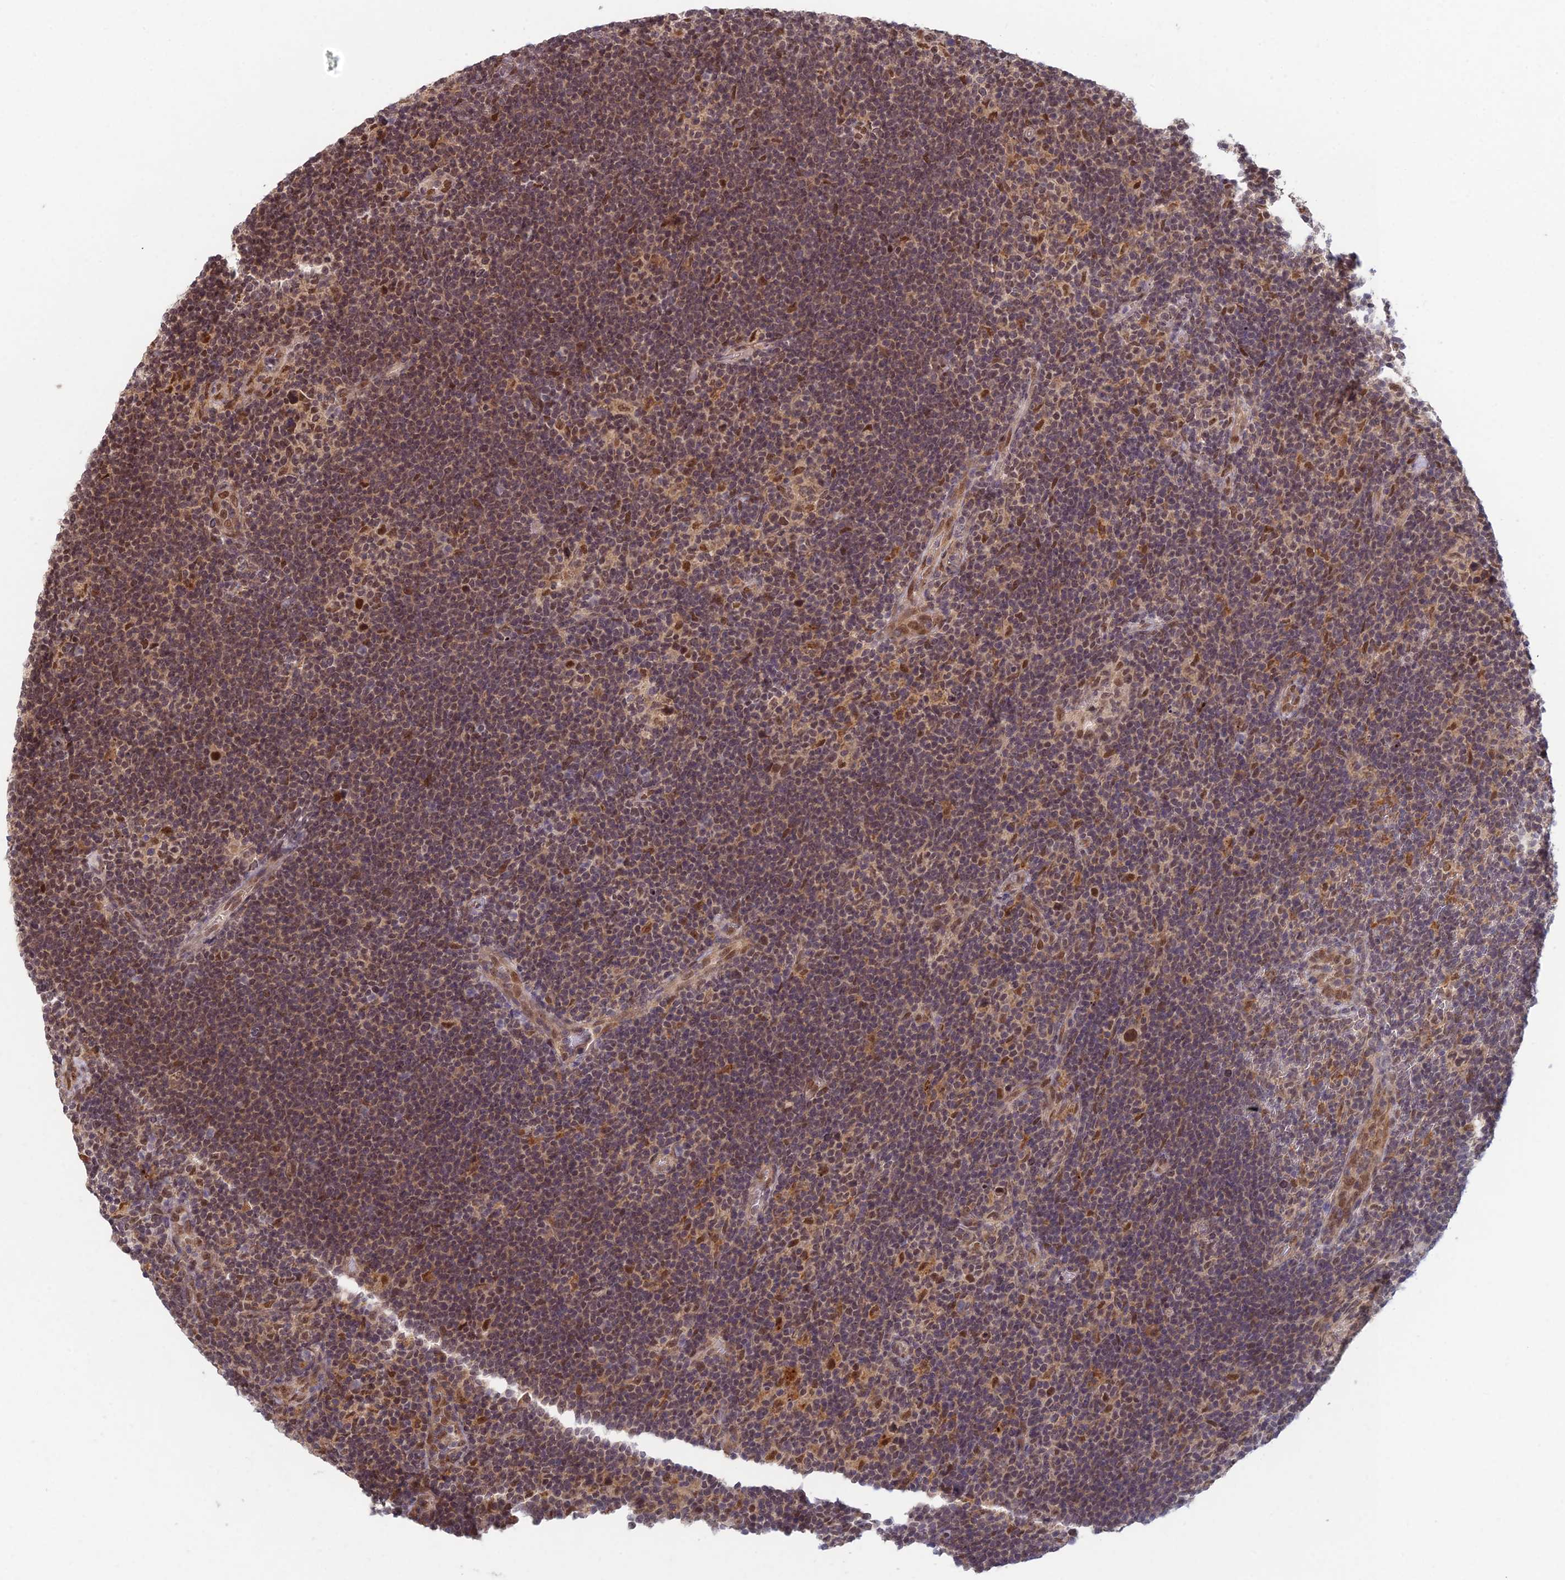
{"staining": {"intensity": "moderate", "quantity": "25%-75%", "location": "nuclear"}, "tissue": "lymphoma", "cell_type": "Tumor cells", "image_type": "cancer", "snomed": [{"axis": "morphology", "description": "Hodgkin's disease, NOS"}, {"axis": "topography", "description": "Lymph node"}], "caption": "Lymphoma stained for a protein (brown) shows moderate nuclear positive staining in approximately 25%-75% of tumor cells.", "gene": "RANBP3", "patient": {"sex": "female", "age": 57}}